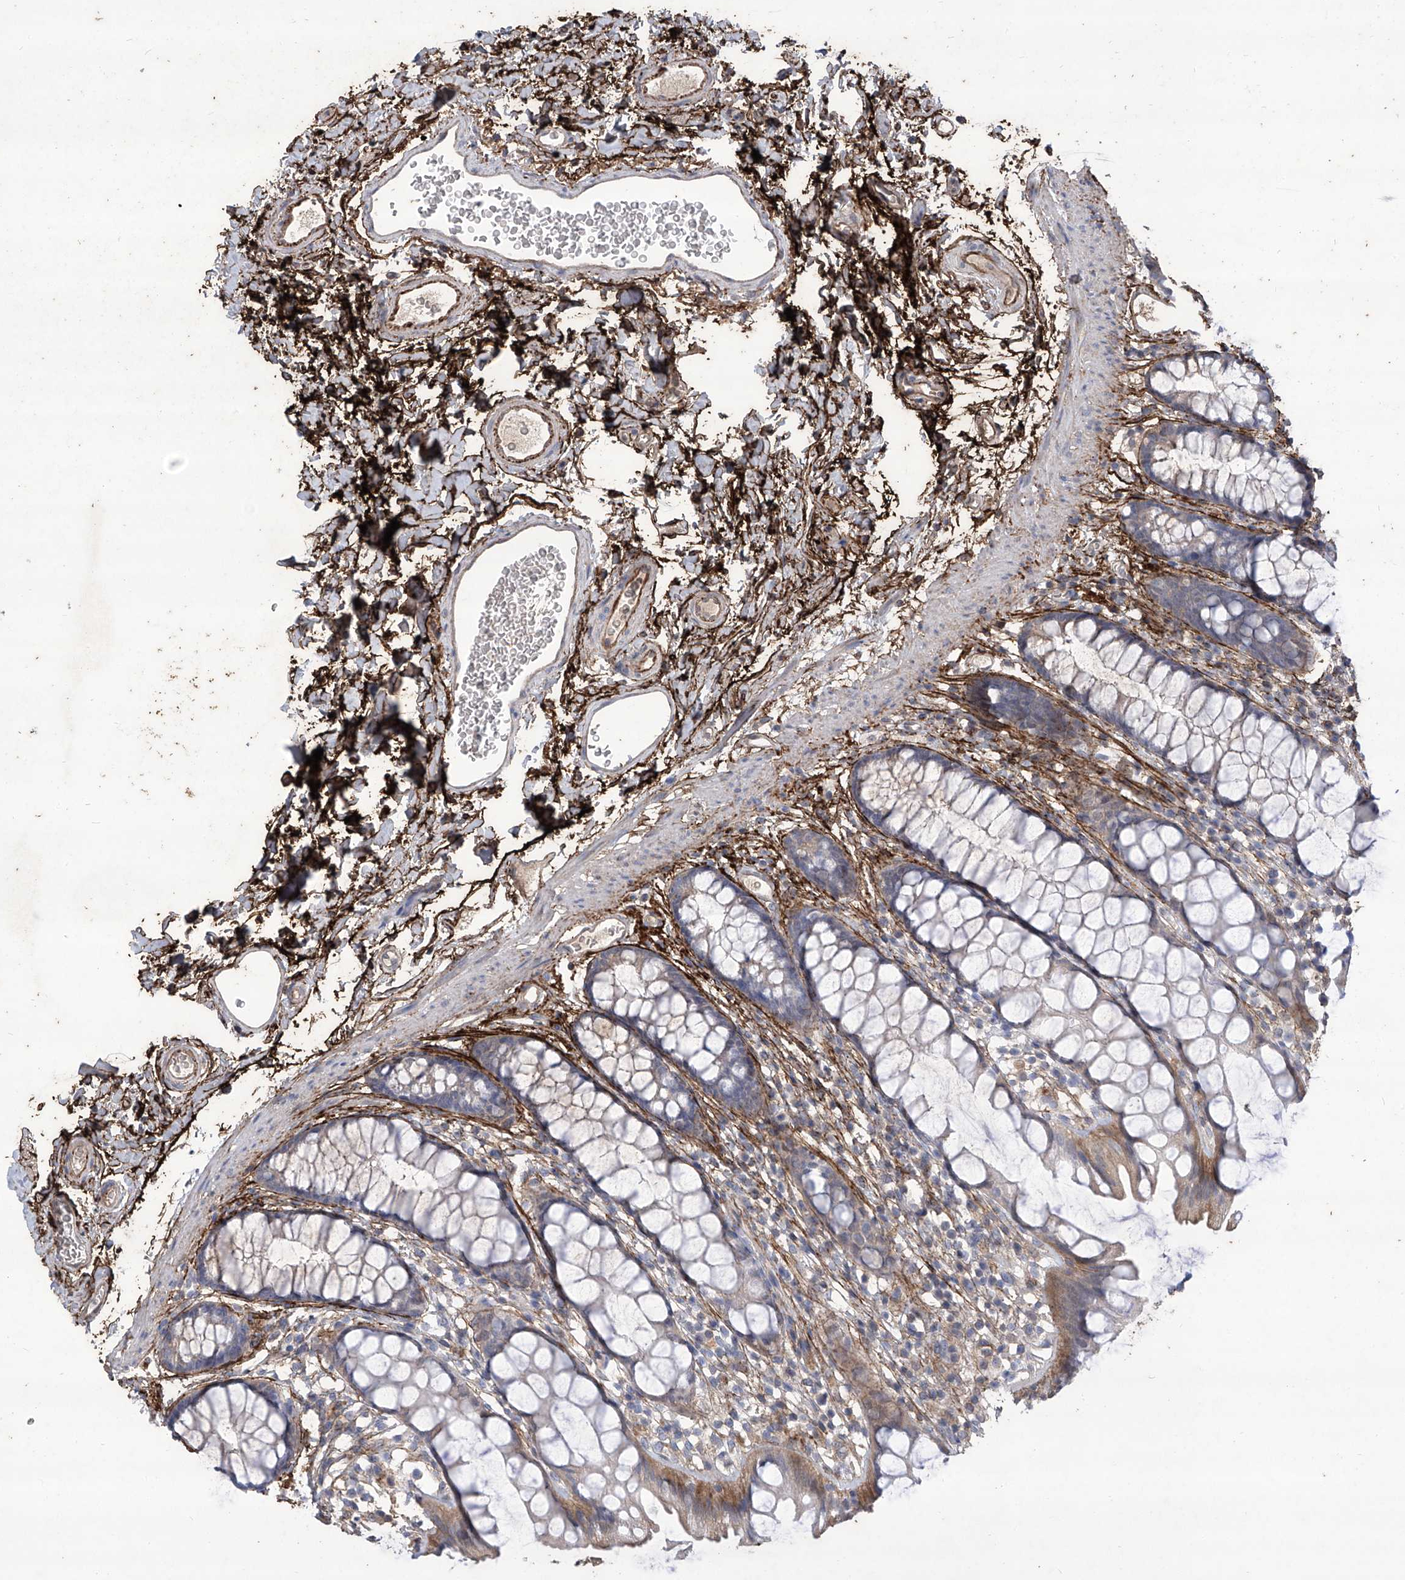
{"staining": {"intensity": "moderate", "quantity": "<25%", "location": "cytoplasmic/membranous"}, "tissue": "rectum", "cell_type": "Glandular cells", "image_type": "normal", "snomed": [{"axis": "morphology", "description": "Normal tissue, NOS"}, {"axis": "topography", "description": "Rectum"}], "caption": "A brown stain labels moderate cytoplasmic/membranous positivity of a protein in glandular cells of unremarkable rectum. (DAB IHC, brown staining for protein, blue staining for nuclei).", "gene": "TXNIP", "patient": {"sex": "female", "age": 65}}